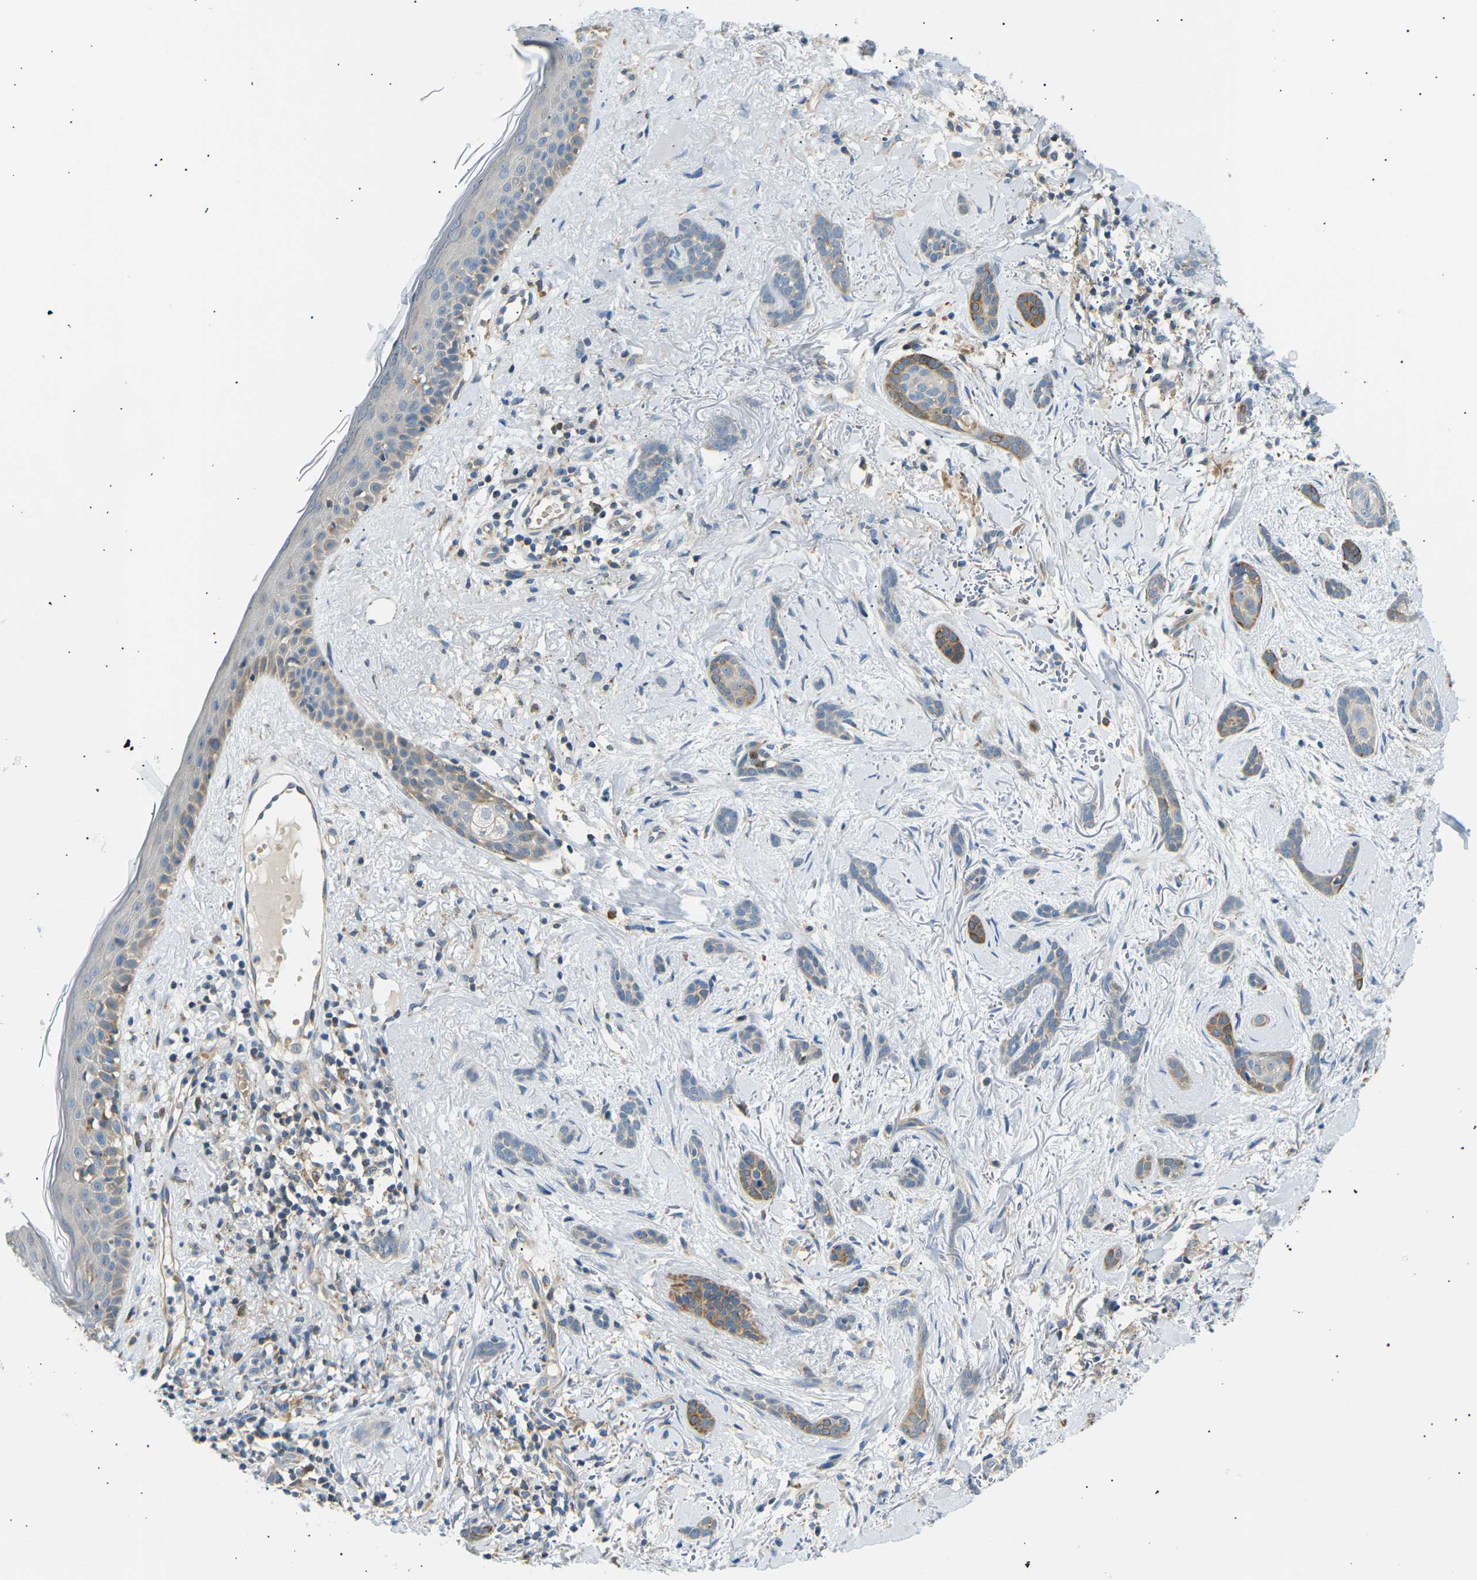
{"staining": {"intensity": "moderate", "quantity": "25%-75%", "location": "cytoplasmic/membranous"}, "tissue": "skin cancer", "cell_type": "Tumor cells", "image_type": "cancer", "snomed": [{"axis": "morphology", "description": "Basal cell carcinoma"}, {"axis": "morphology", "description": "Adnexal tumor, benign"}, {"axis": "topography", "description": "Skin"}], "caption": "Protein staining displays moderate cytoplasmic/membranous staining in approximately 25%-75% of tumor cells in skin benign adnexal tumor.", "gene": "TBC1D8", "patient": {"sex": "female", "age": 42}}